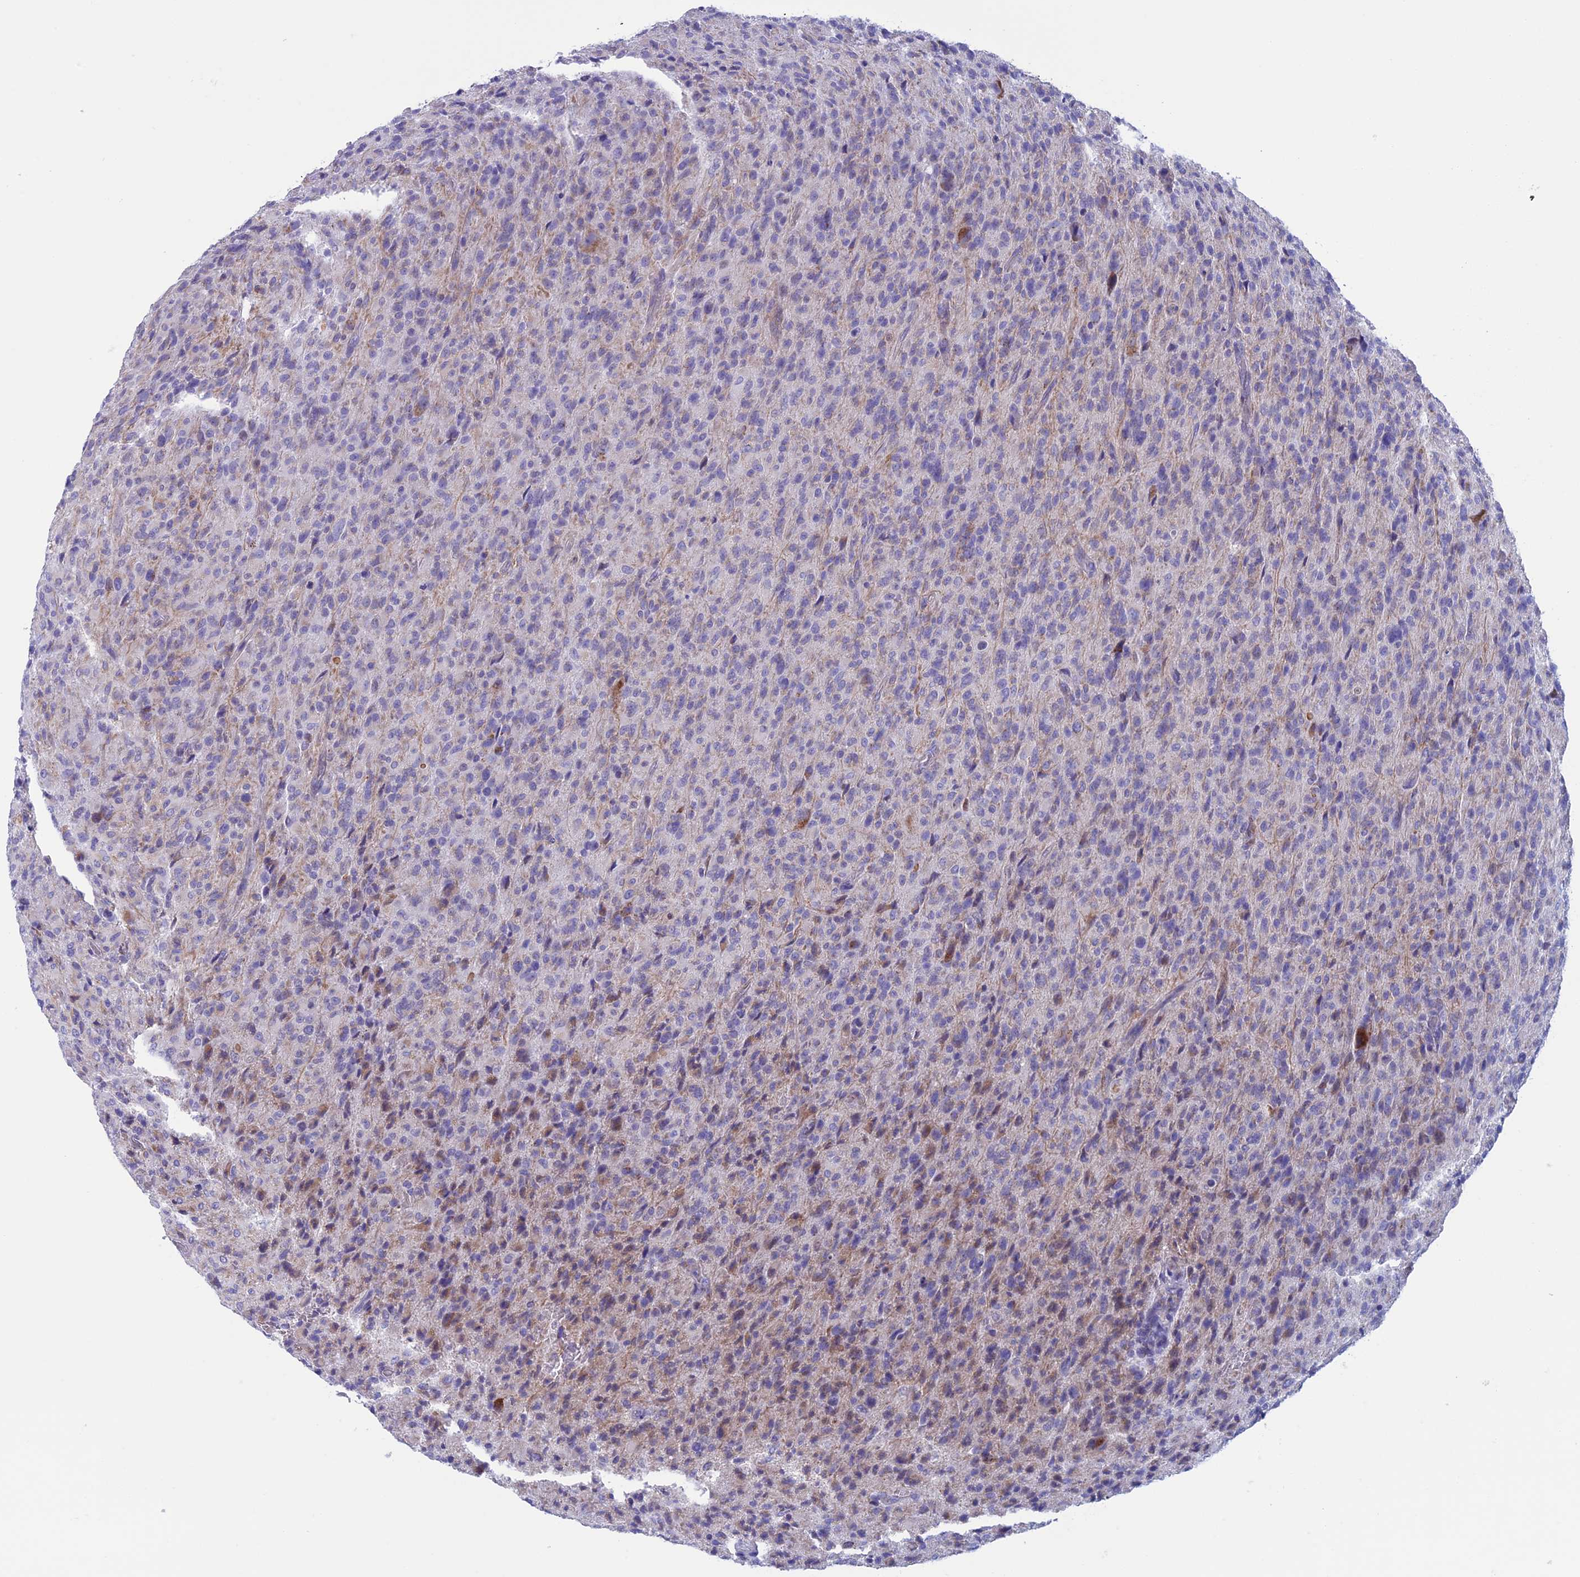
{"staining": {"intensity": "negative", "quantity": "none", "location": "none"}, "tissue": "glioma", "cell_type": "Tumor cells", "image_type": "cancer", "snomed": [{"axis": "morphology", "description": "Glioma, malignant, High grade"}, {"axis": "topography", "description": "Brain"}], "caption": "This is an IHC image of malignant glioma (high-grade). There is no expression in tumor cells.", "gene": "NDUFB9", "patient": {"sex": "female", "age": 57}}